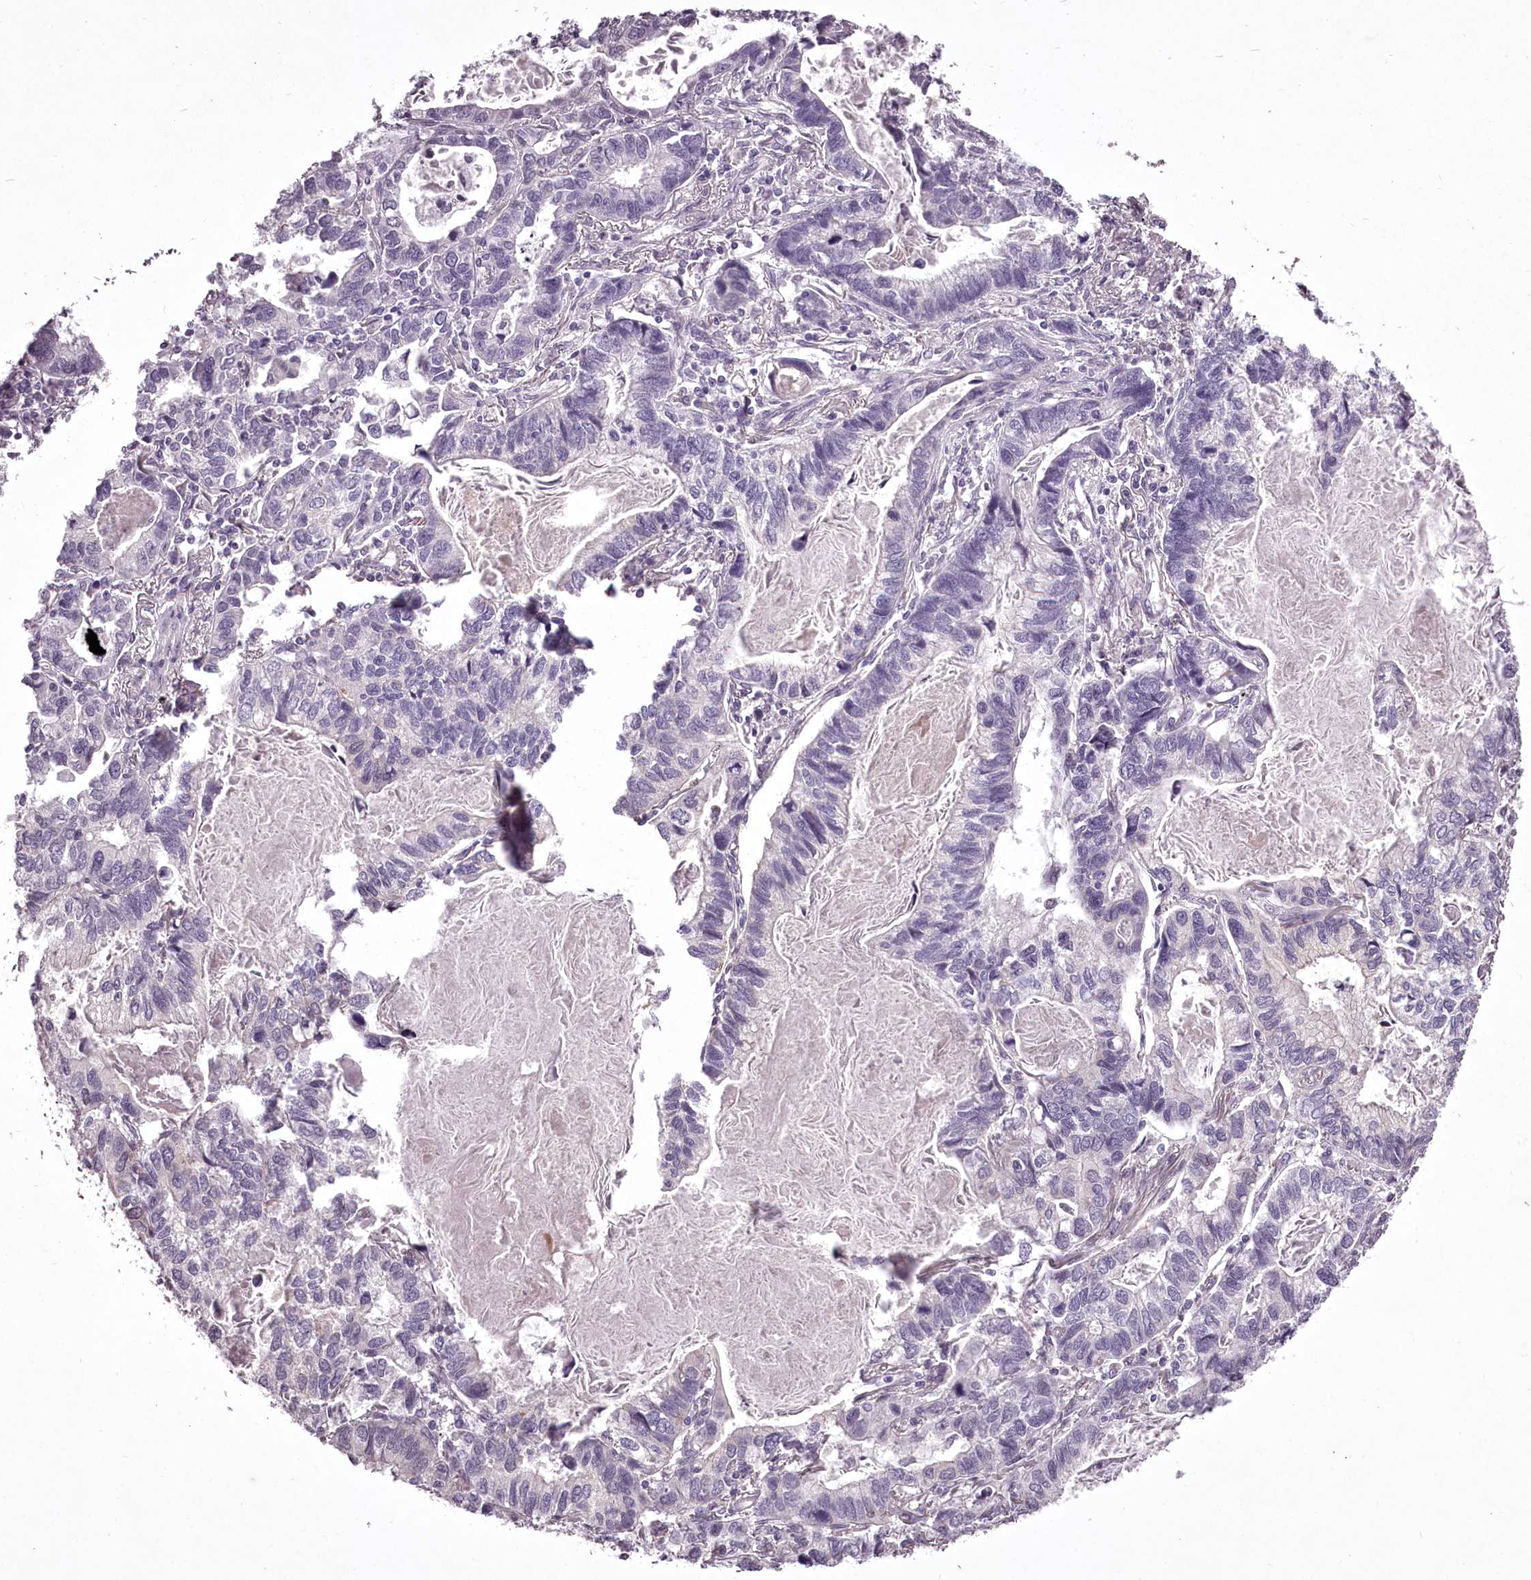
{"staining": {"intensity": "negative", "quantity": "none", "location": "none"}, "tissue": "lung cancer", "cell_type": "Tumor cells", "image_type": "cancer", "snomed": [{"axis": "morphology", "description": "Adenocarcinoma, NOS"}, {"axis": "topography", "description": "Lung"}], "caption": "Tumor cells show no significant protein staining in lung cancer (adenocarcinoma).", "gene": "C1orf56", "patient": {"sex": "male", "age": 67}}